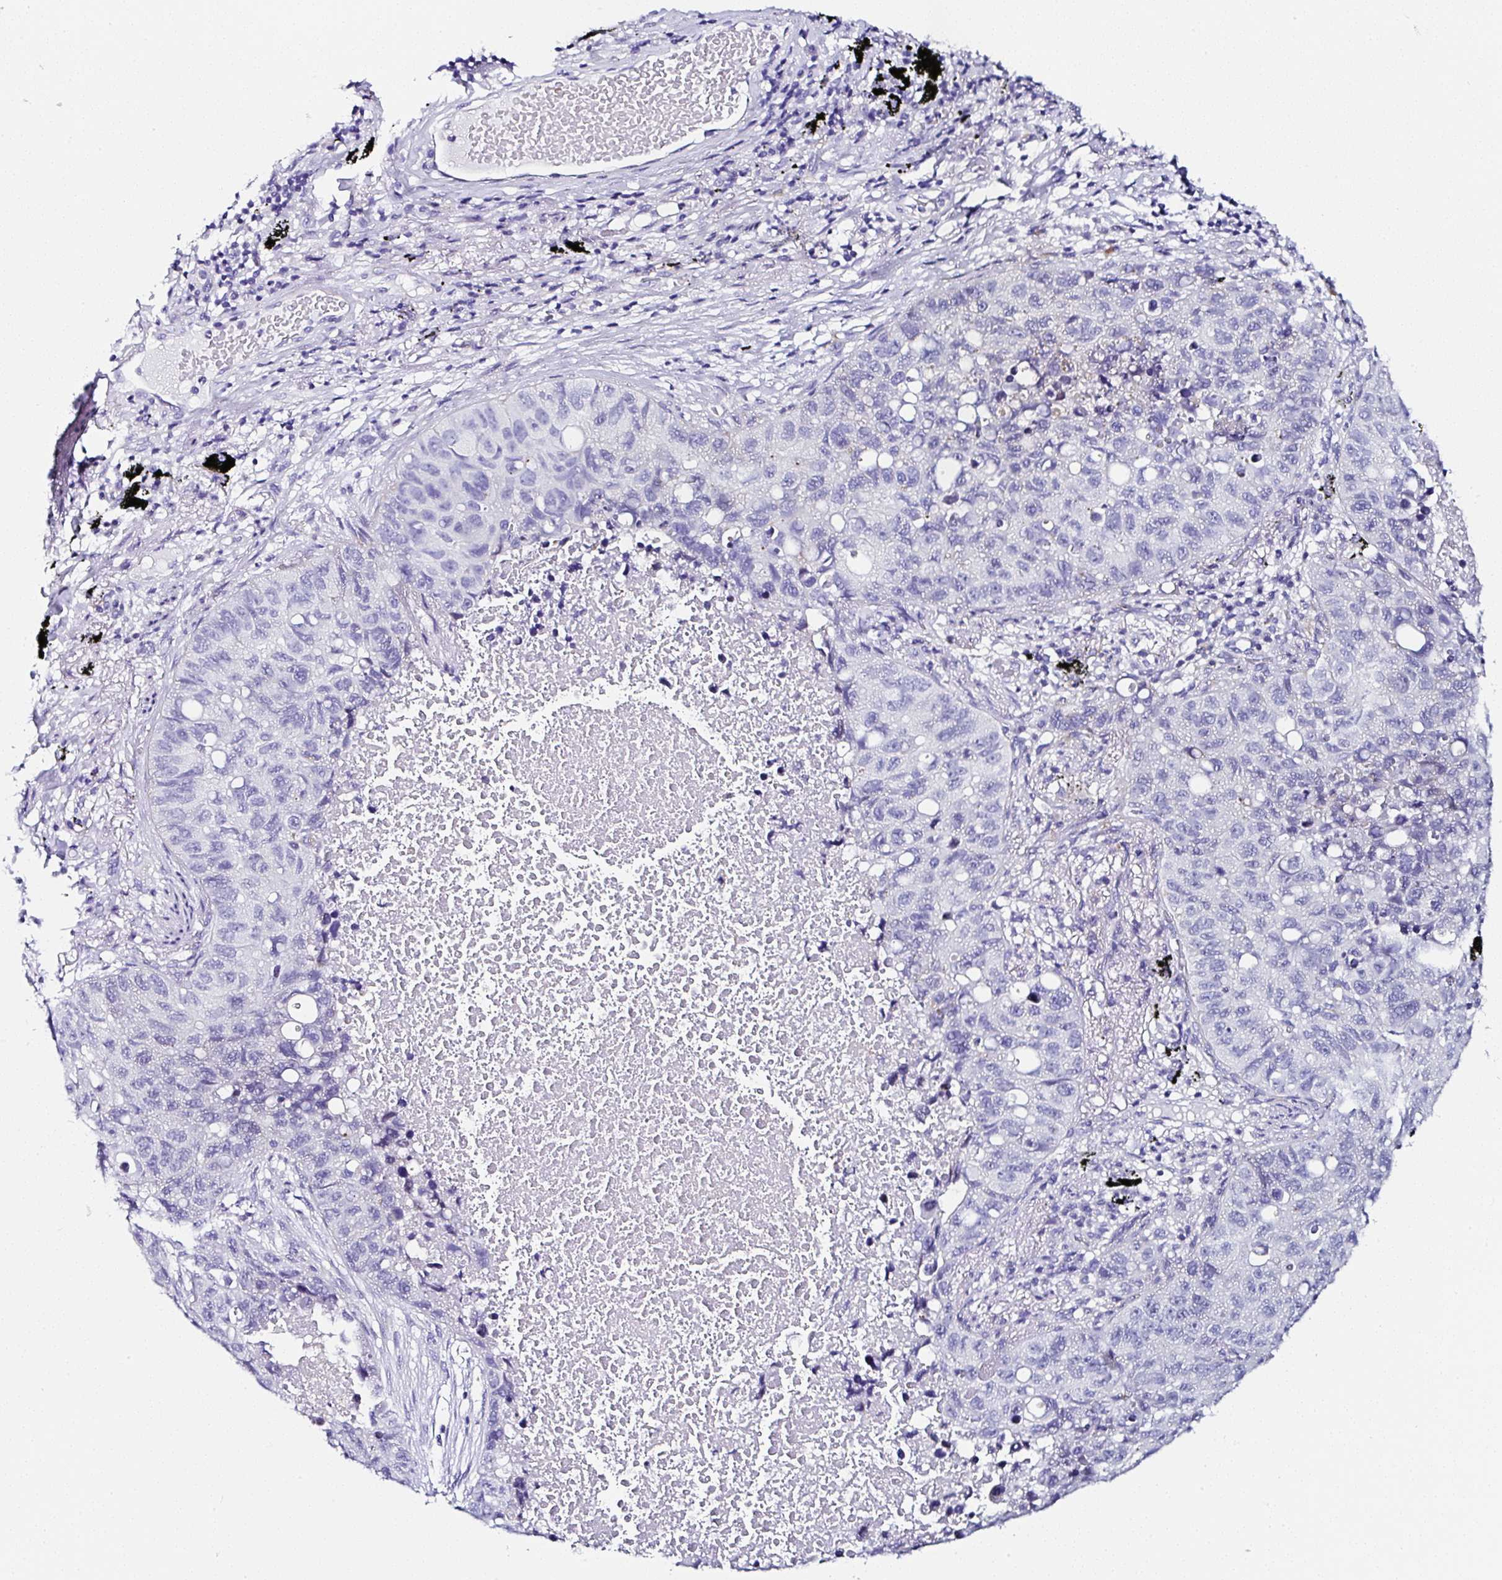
{"staining": {"intensity": "negative", "quantity": "none", "location": "none"}, "tissue": "lung cancer", "cell_type": "Tumor cells", "image_type": "cancer", "snomed": [{"axis": "morphology", "description": "Squamous cell carcinoma, NOS"}, {"axis": "topography", "description": "Lung"}], "caption": "High magnification brightfield microscopy of lung cancer stained with DAB (3,3'-diaminobenzidine) (brown) and counterstained with hematoxylin (blue): tumor cells show no significant staining.", "gene": "TMPRSS11E", "patient": {"sex": "male", "age": 60}}